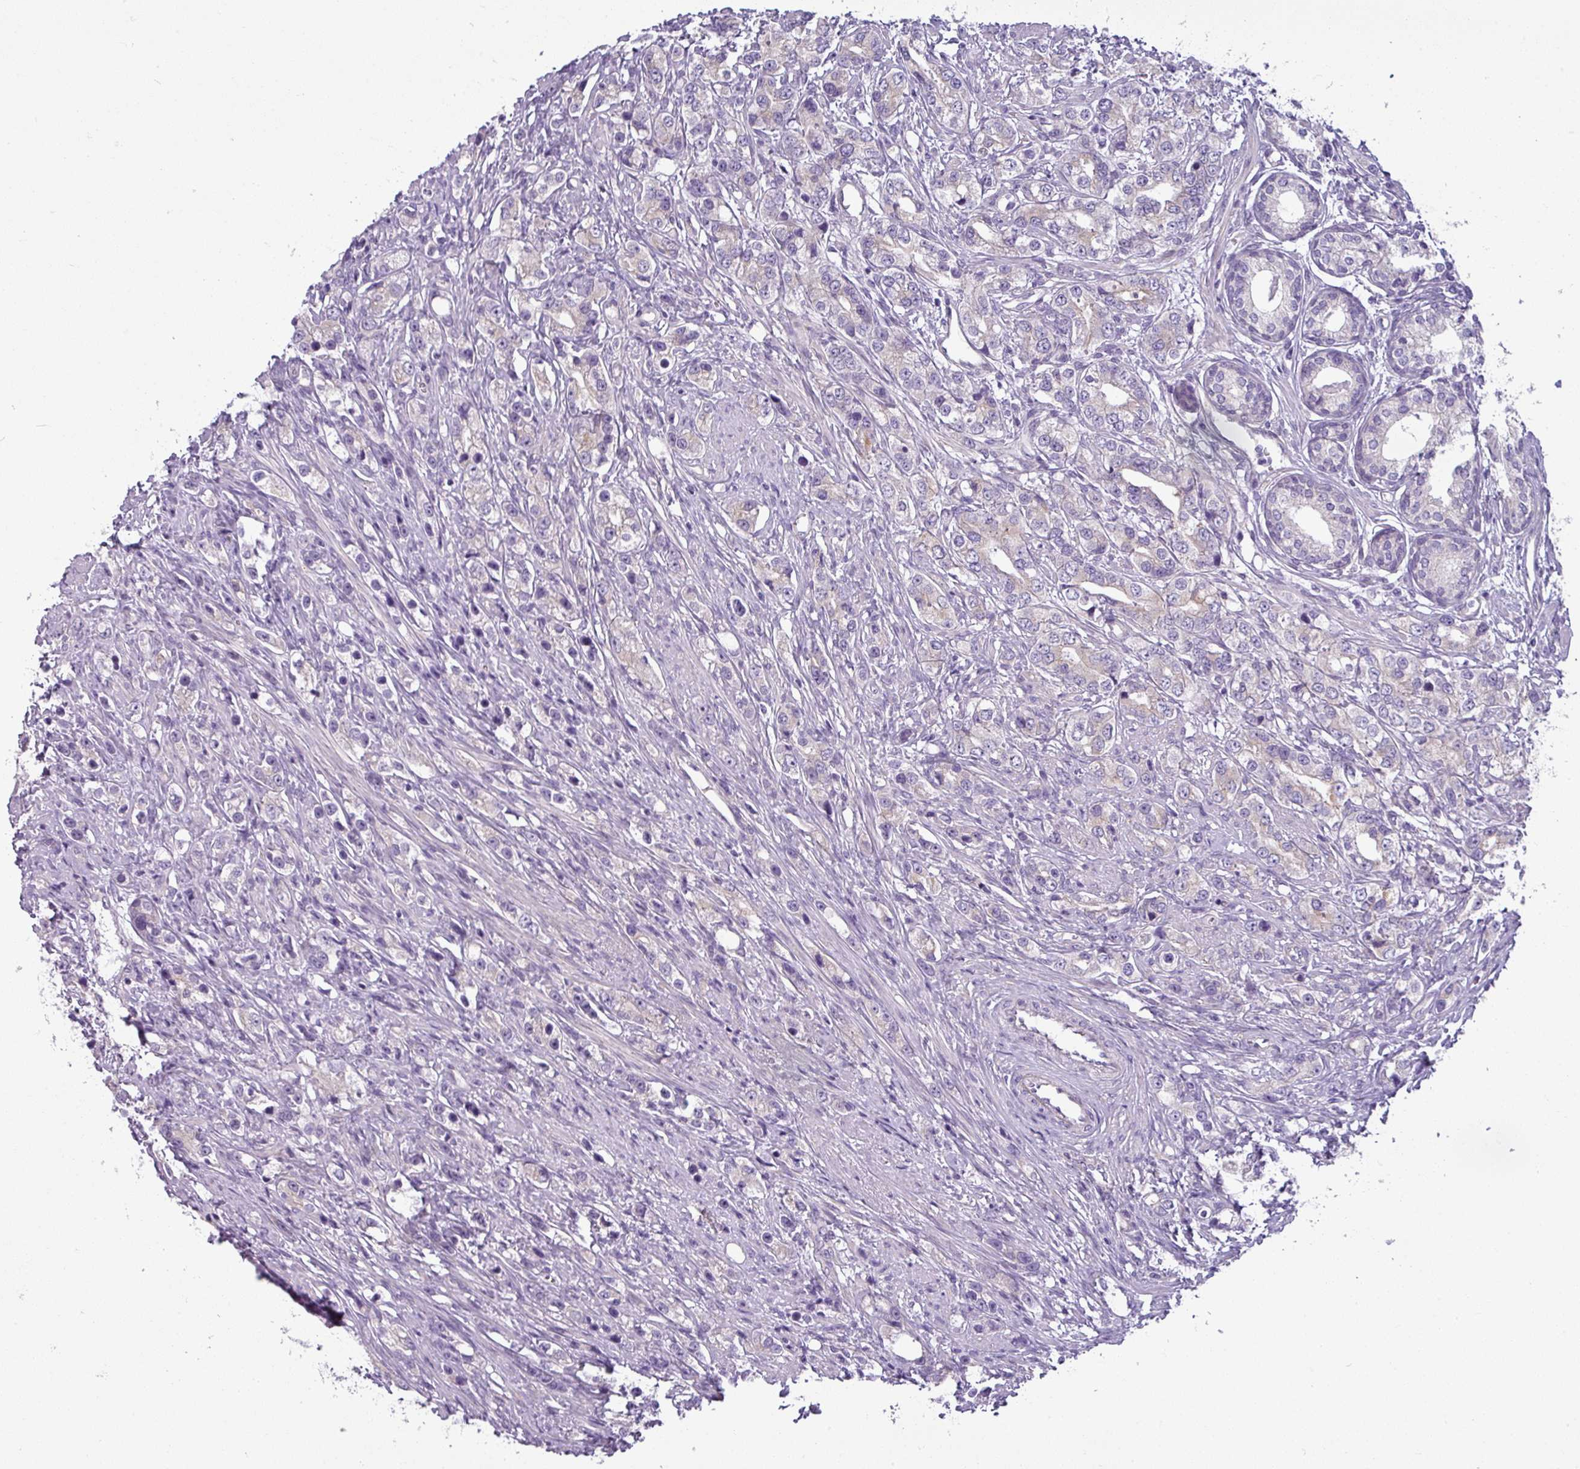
{"staining": {"intensity": "negative", "quantity": "none", "location": "none"}, "tissue": "prostate cancer", "cell_type": "Tumor cells", "image_type": "cancer", "snomed": [{"axis": "morphology", "description": "Adenocarcinoma, High grade"}, {"axis": "topography", "description": "Prostate"}], "caption": "An immunohistochemistry image of high-grade adenocarcinoma (prostate) is shown. There is no staining in tumor cells of high-grade adenocarcinoma (prostate).", "gene": "TOR1AIP2", "patient": {"sex": "male", "age": 63}}